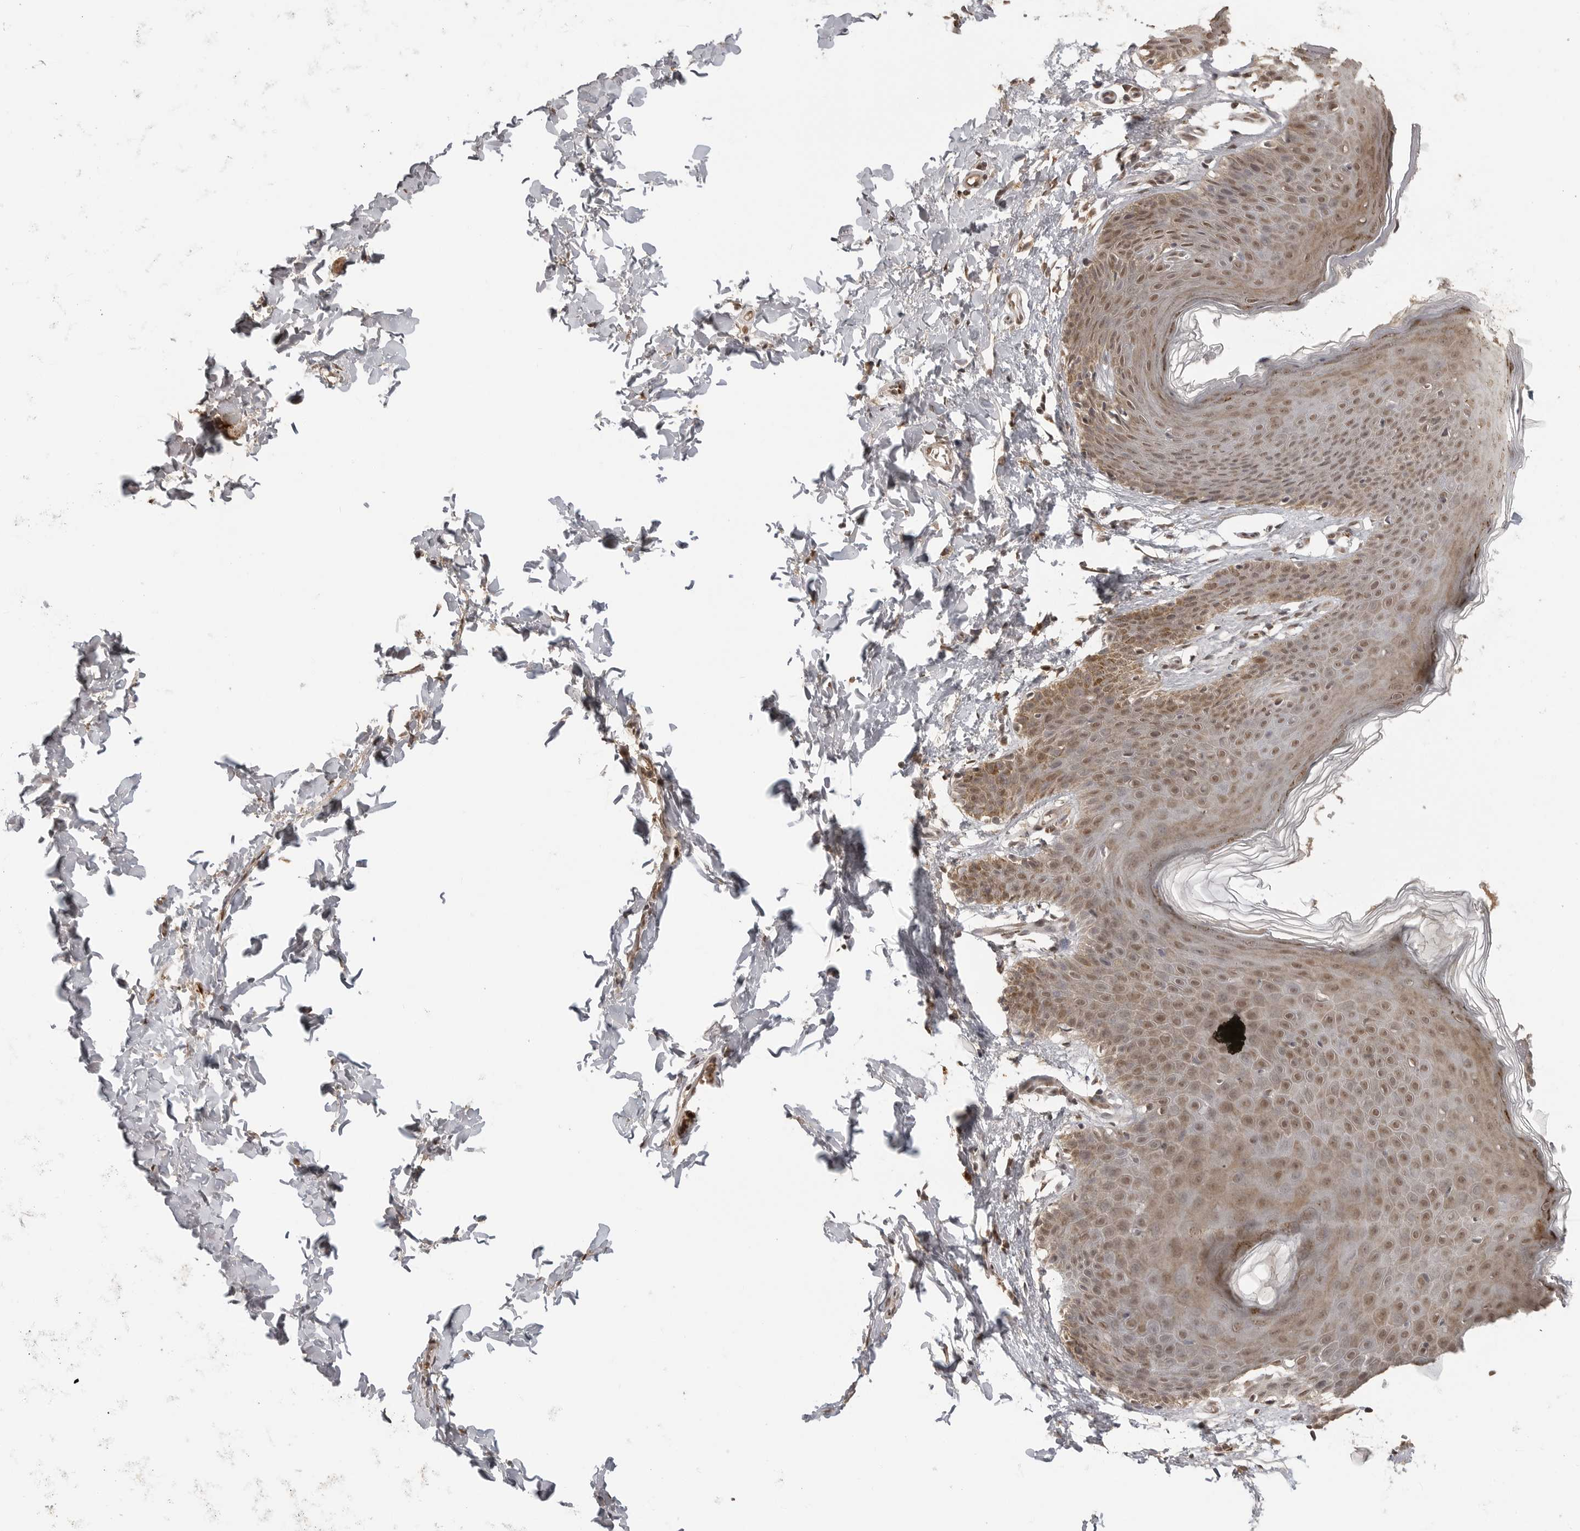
{"staining": {"intensity": "moderate", "quantity": ">75%", "location": "nuclear"}, "tissue": "skin", "cell_type": "Epidermal cells", "image_type": "normal", "snomed": [{"axis": "morphology", "description": "Normal tissue, NOS"}, {"axis": "topography", "description": "Vulva"}], "caption": "A brown stain labels moderate nuclear staining of a protein in epidermal cells of unremarkable skin.", "gene": "CLOCK", "patient": {"sex": "female", "age": 66}}